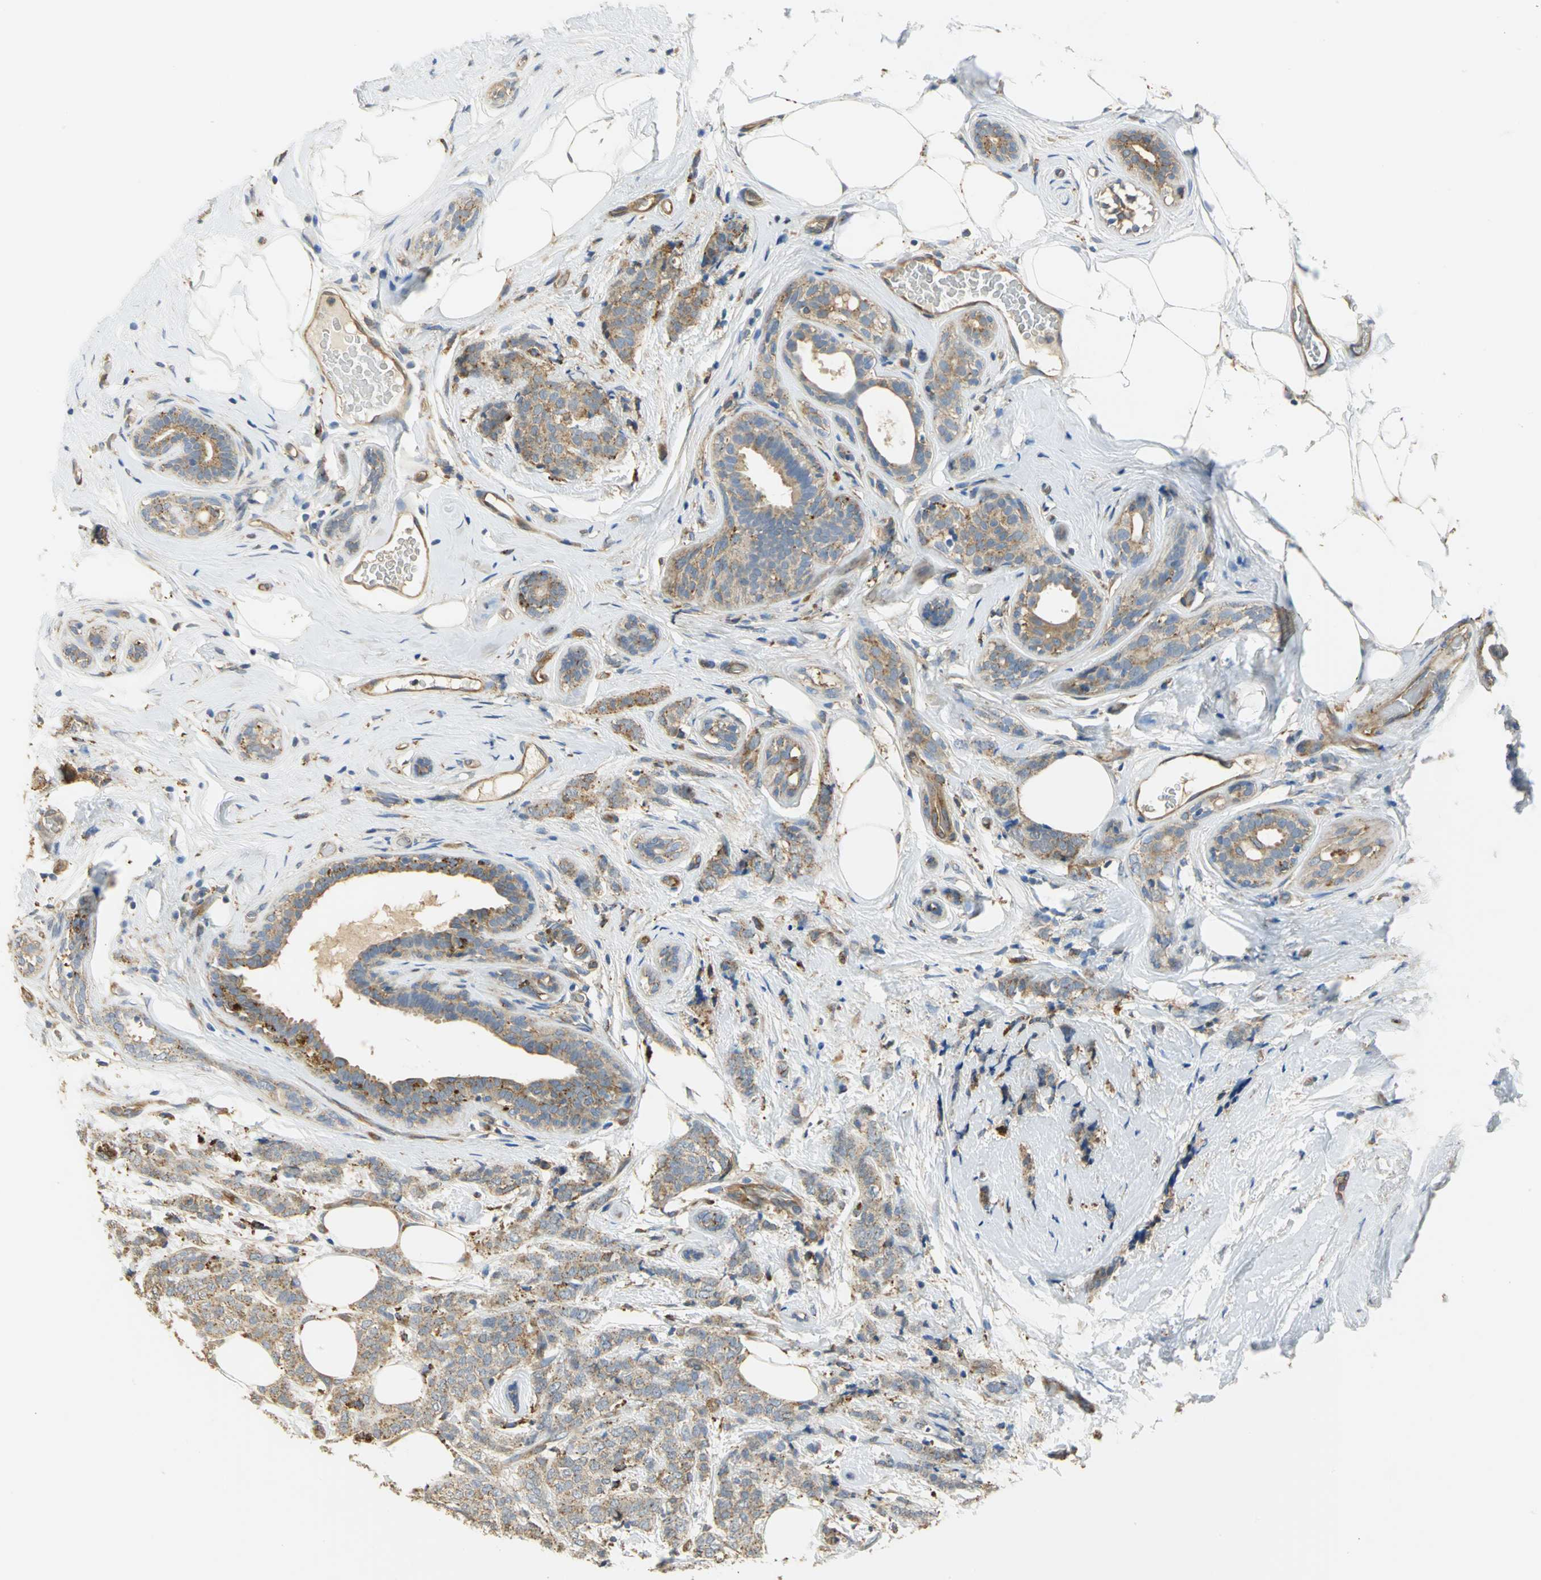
{"staining": {"intensity": "moderate", "quantity": "25%-75%", "location": "cytoplasmic/membranous"}, "tissue": "breast cancer", "cell_type": "Tumor cells", "image_type": "cancer", "snomed": [{"axis": "morphology", "description": "Lobular carcinoma"}, {"axis": "topography", "description": "Breast"}], "caption": "Lobular carcinoma (breast) was stained to show a protein in brown. There is medium levels of moderate cytoplasmic/membranous staining in approximately 25%-75% of tumor cells.", "gene": "DIAPH2", "patient": {"sex": "female", "age": 60}}